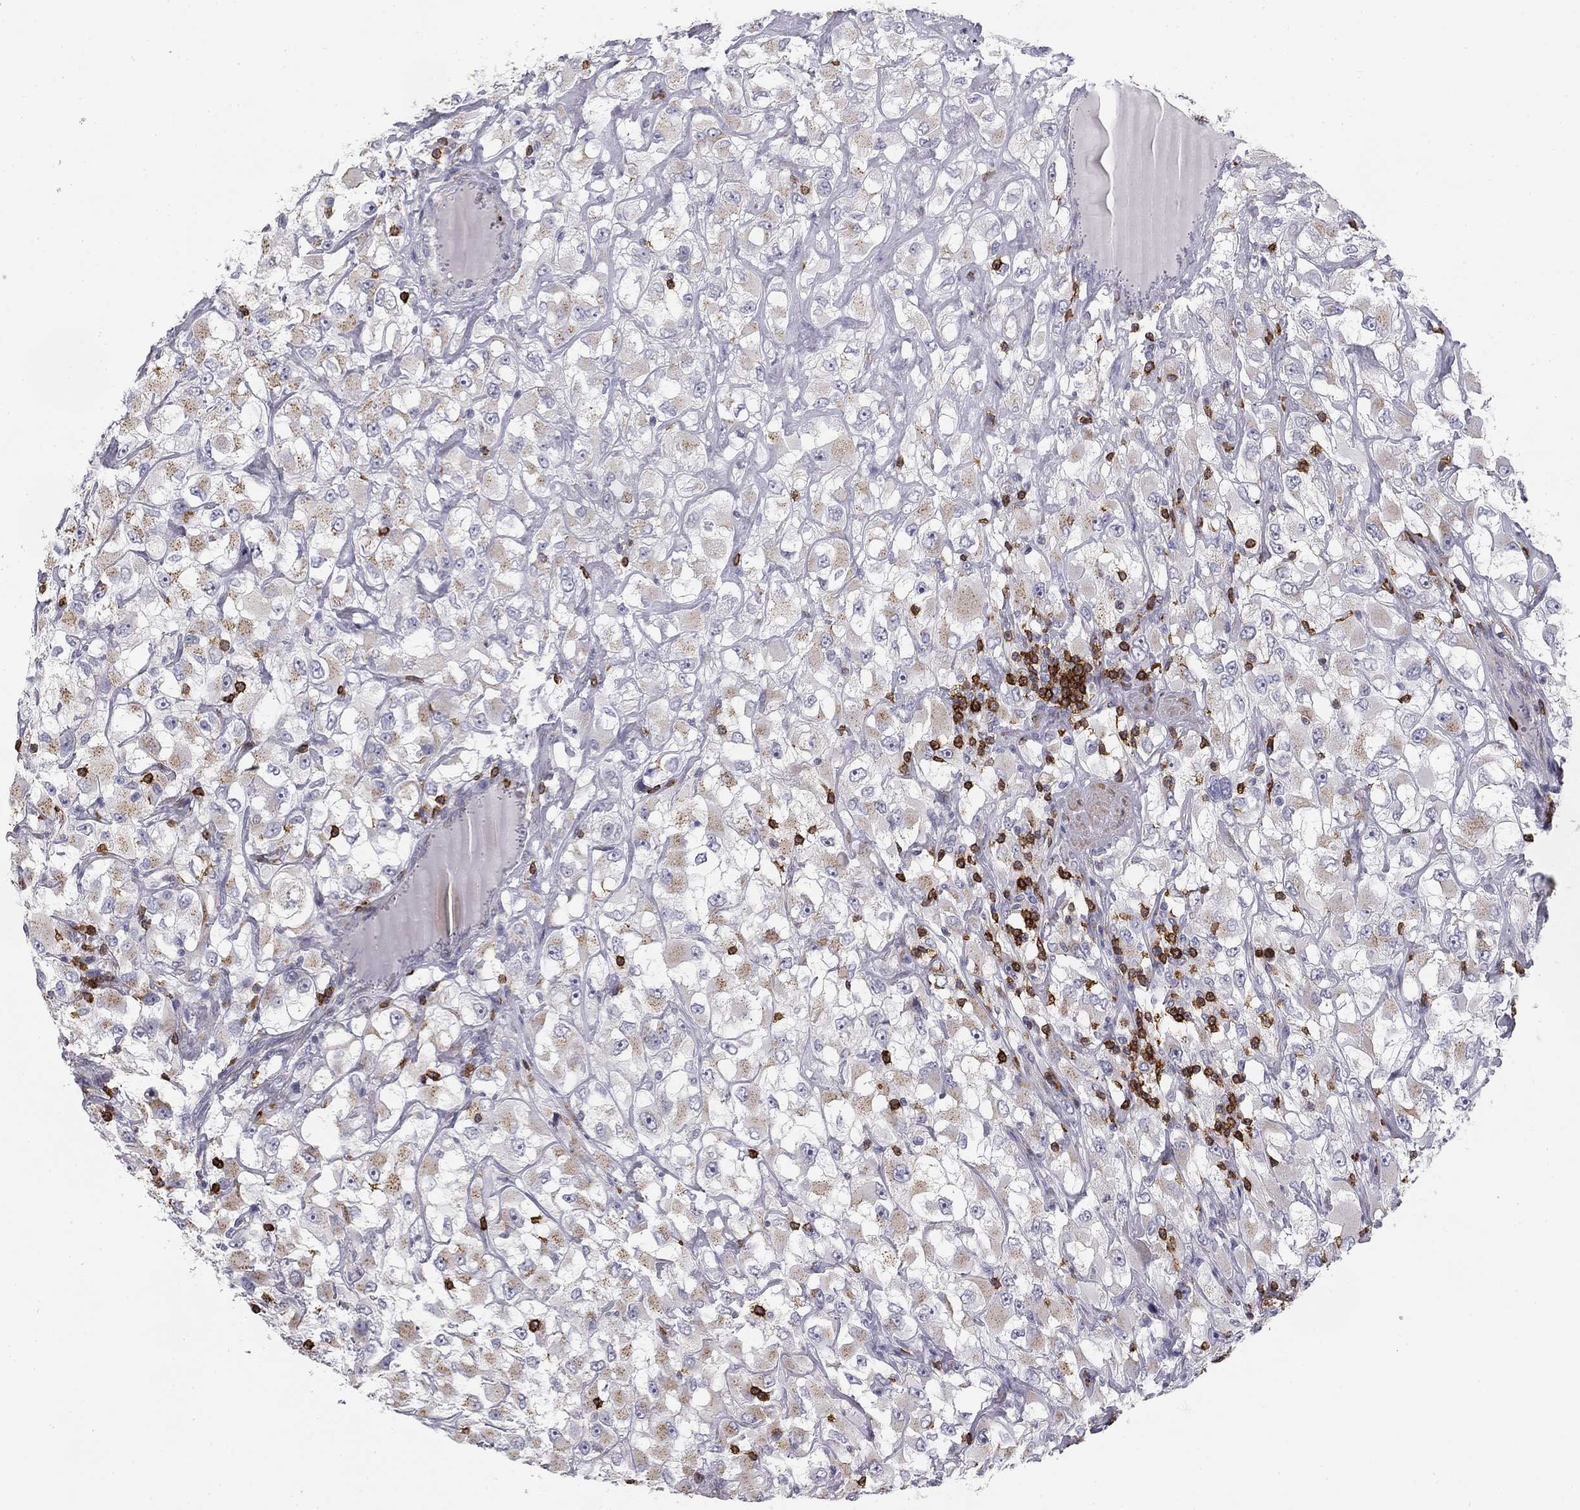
{"staining": {"intensity": "weak", "quantity": "<25%", "location": "cytoplasmic/membranous"}, "tissue": "renal cancer", "cell_type": "Tumor cells", "image_type": "cancer", "snomed": [{"axis": "morphology", "description": "Adenocarcinoma, NOS"}, {"axis": "topography", "description": "Kidney"}], "caption": "High magnification brightfield microscopy of renal cancer (adenocarcinoma) stained with DAB (brown) and counterstained with hematoxylin (blue): tumor cells show no significant positivity.", "gene": "TRAT1", "patient": {"sex": "female", "age": 52}}